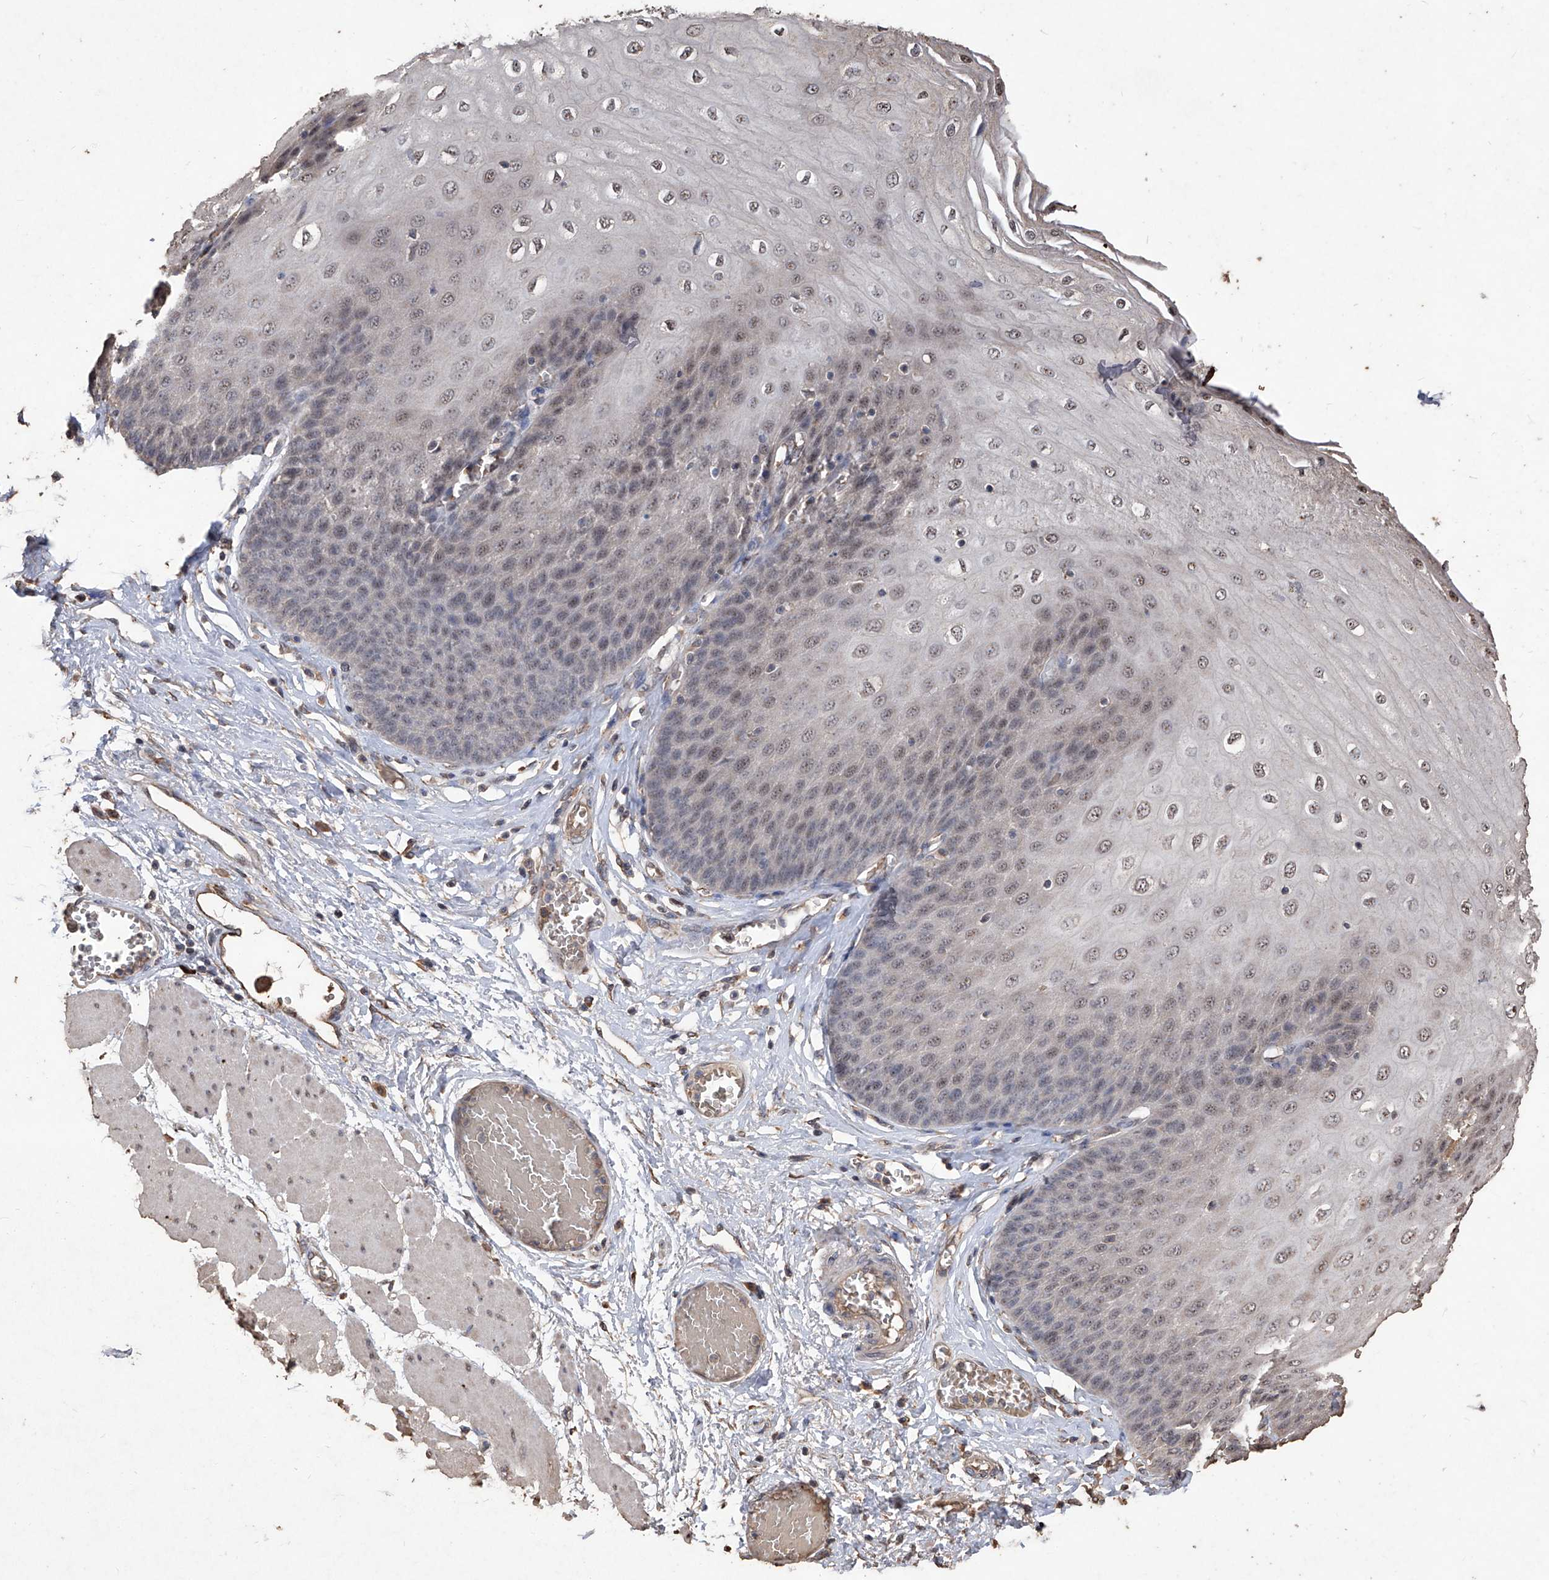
{"staining": {"intensity": "weak", "quantity": "<25%", "location": "nuclear"}, "tissue": "esophagus", "cell_type": "Squamous epithelial cells", "image_type": "normal", "snomed": [{"axis": "morphology", "description": "Normal tissue, NOS"}, {"axis": "topography", "description": "Esophagus"}], "caption": "High power microscopy photomicrograph of an immunohistochemistry (IHC) histopathology image of unremarkable esophagus, revealing no significant positivity in squamous epithelial cells. (Stains: DAB (3,3'-diaminobenzidine) immunohistochemistry with hematoxylin counter stain, Microscopy: brightfield microscopy at high magnification).", "gene": "EML1", "patient": {"sex": "male", "age": 60}}